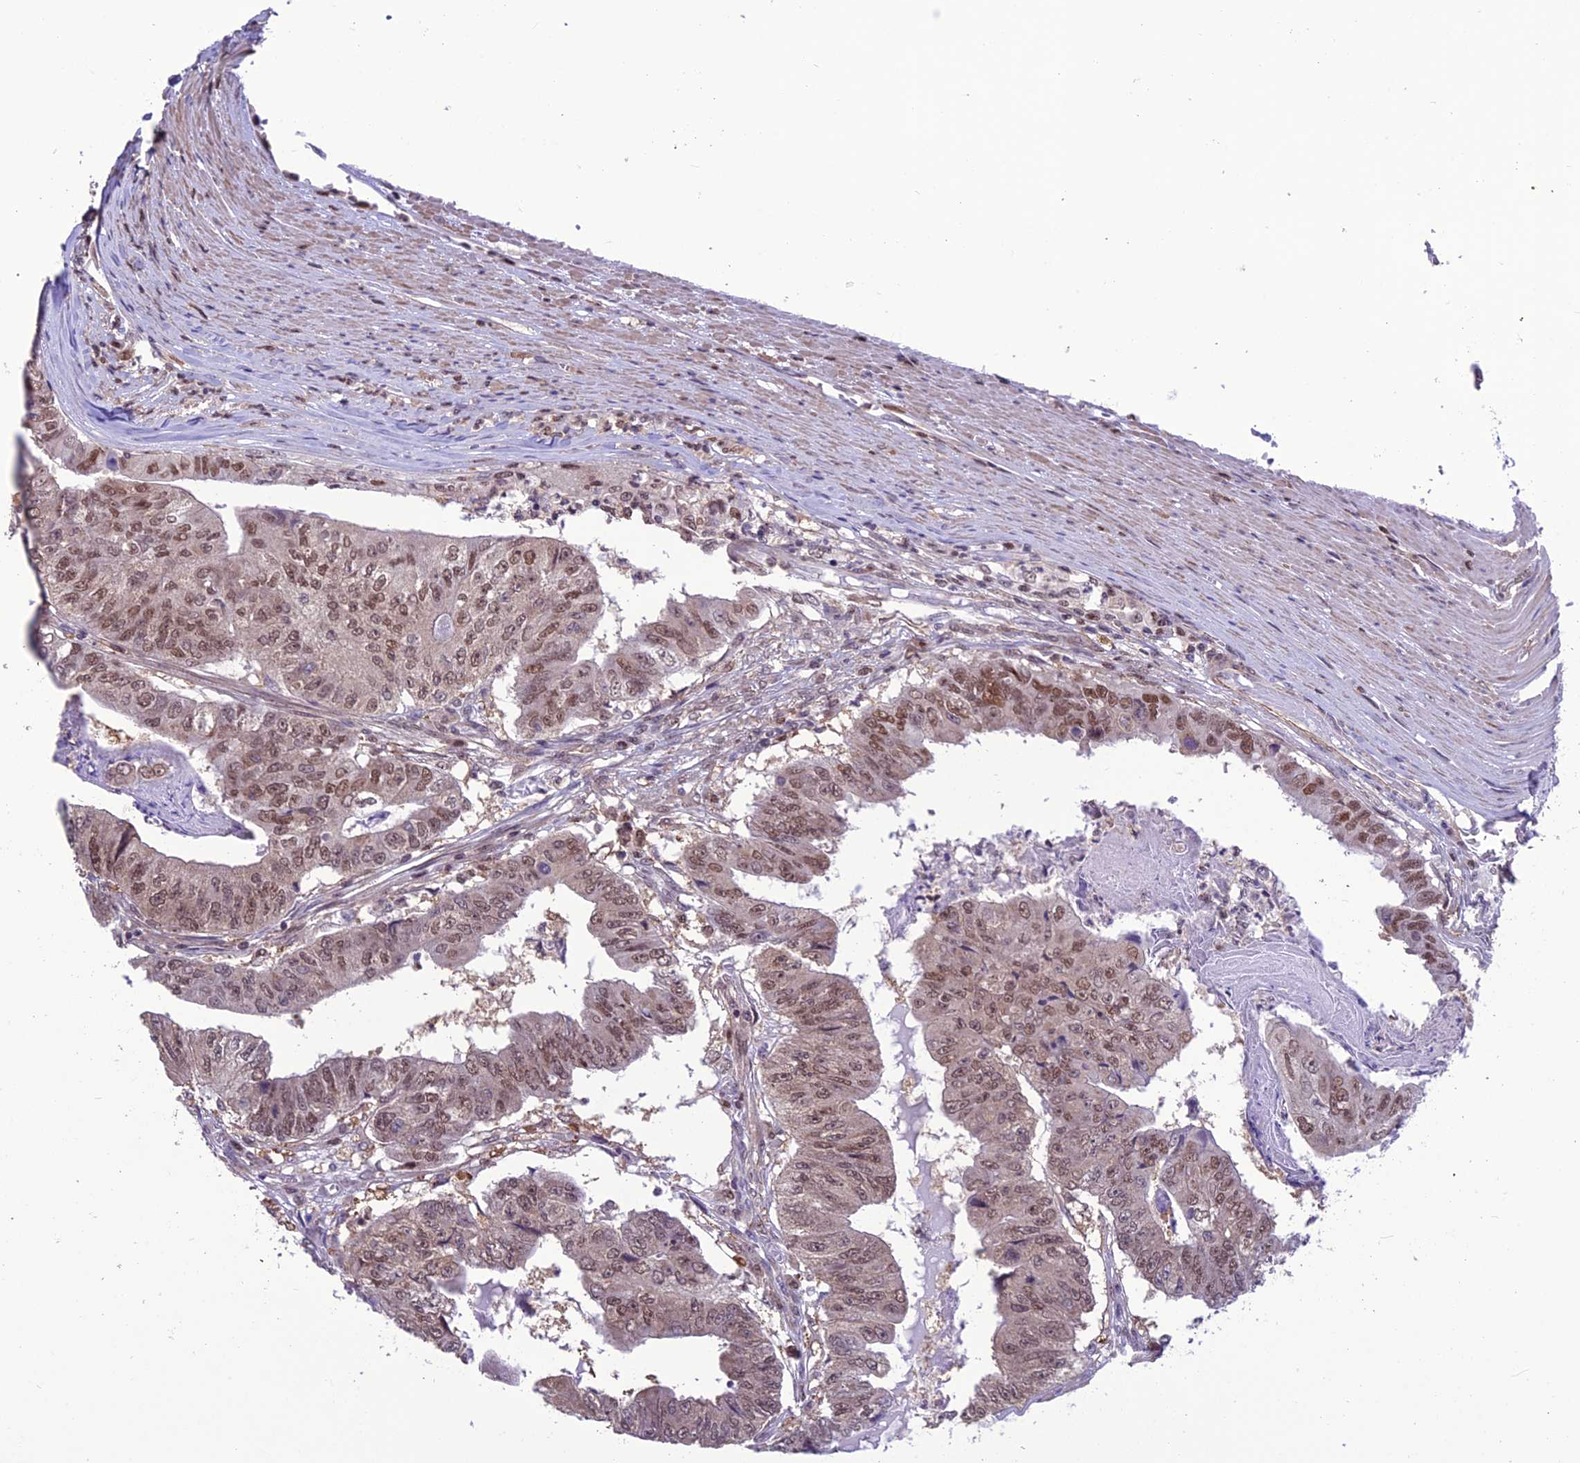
{"staining": {"intensity": "moderate", "quantity": ">75%", "location": "nuclear"}, "tissue": "colorectal cancer", "cell_type": "Tumor cells", "image_type": "cancer", "snomed": [{"axis": "morphology", "description": "Adenocarcinoma, NOS"}, {"axis": "topography", "description": "Colon"}], "caption": "Colorectal cancer (adenocarcinoma) stained with DAB IHC demonstrates medium levels of moderate nuclear staining in approximately >75% of tumor cells.", "gene": "MIS12", "patient": {"sex": "female", "age": 67}}